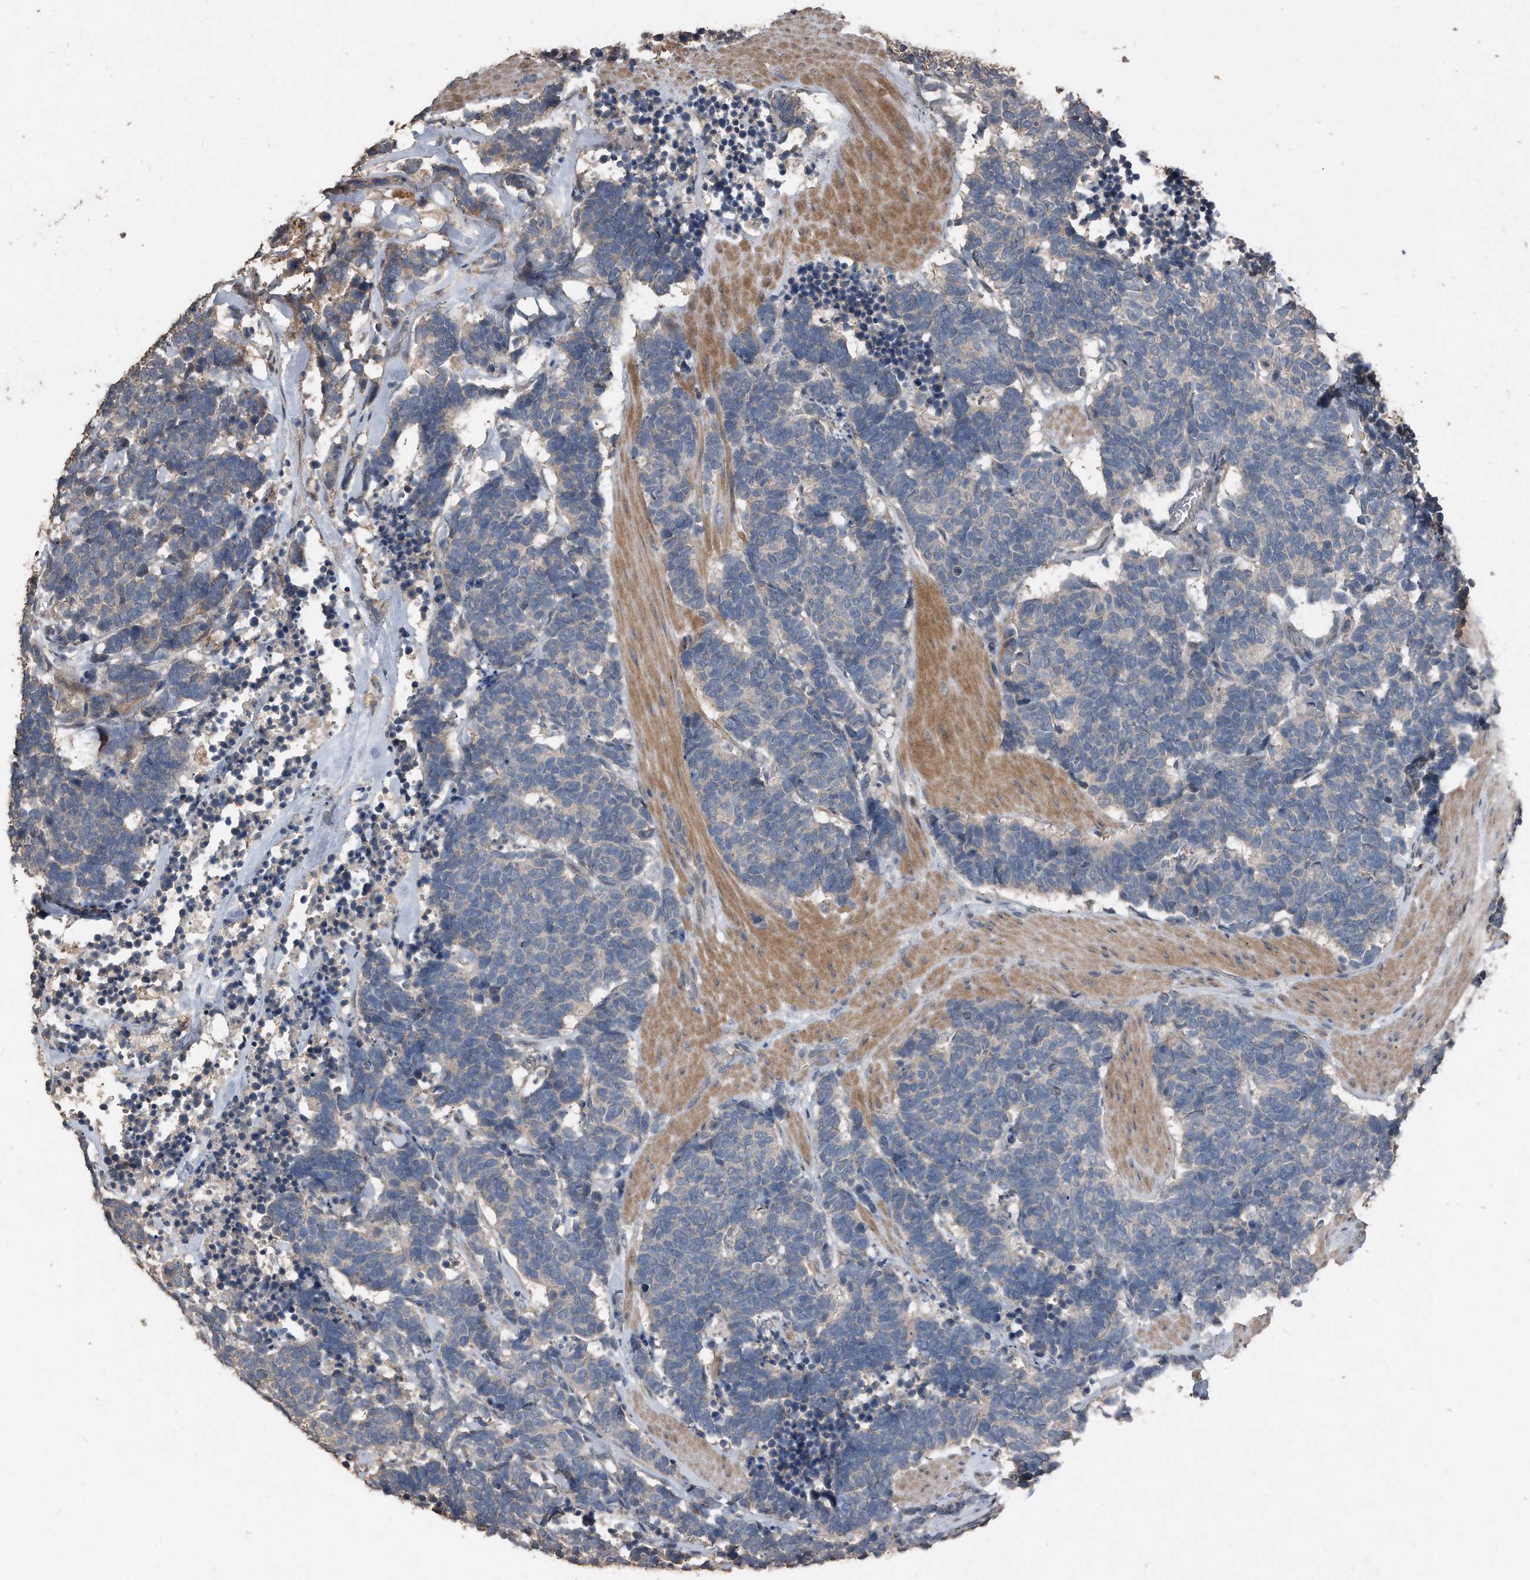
{"staining": {"intensity": "negative", "quantity": "none", "location": "none"}, "tissue": "carcinoid", "cell_type": "Tumor cells", "image_type": "cancer", "snomed": [{"axis": "morphology", "description": "Carcinoma, NOS"}, {"axis": "morphology", "description": "Carcinoid, malignant, NOS"}, {"axis": "topography", "description": "Urinary bladder"}], "caption": "Tumor cells are negative for brown protein staining in carcinoma.", "gene": "ANKRD10", "patient": {"sex": "male", "age": 57}}